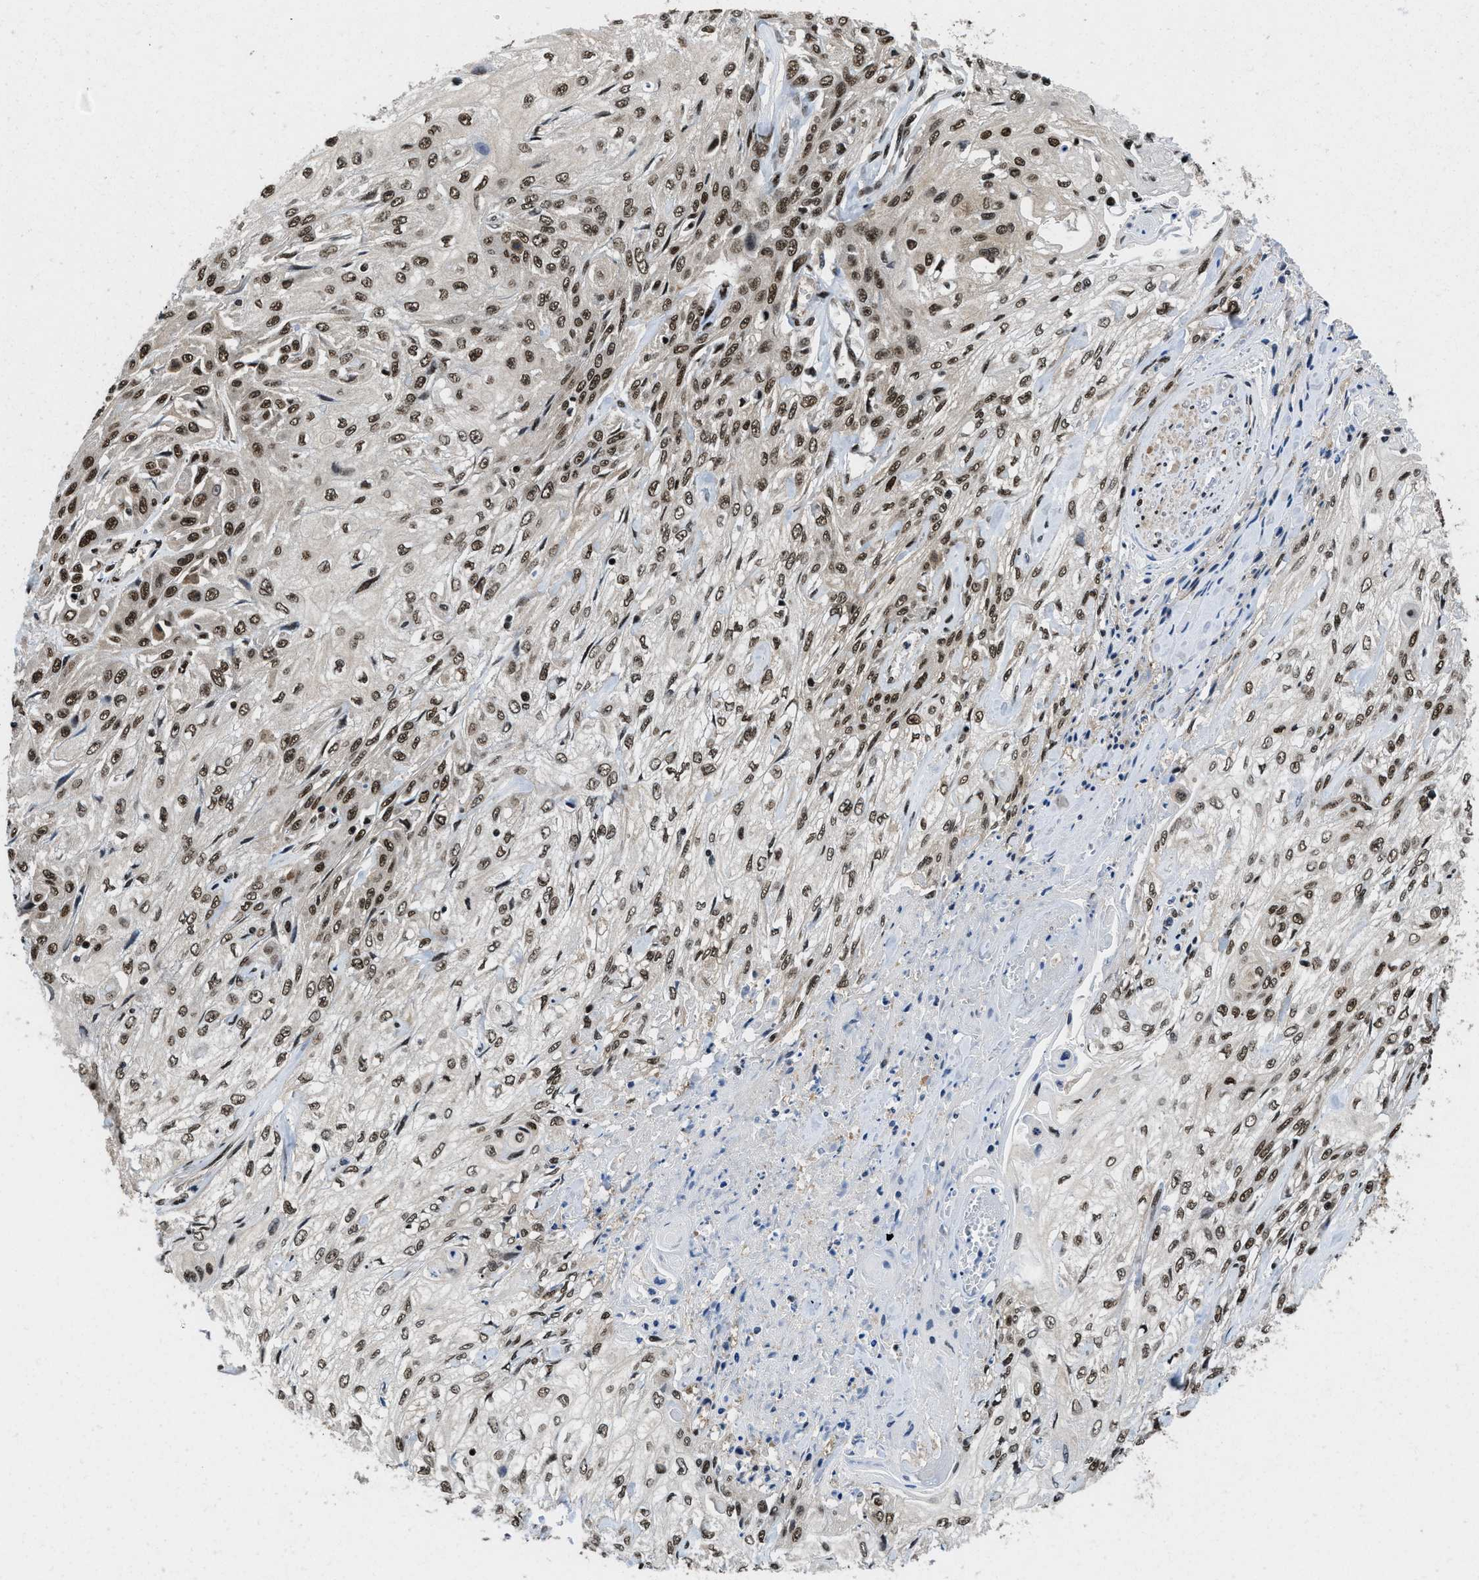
{"staining": {"intensity": "strong", "quantity": ">75%", "location": "nuclear"}, "tissue": "skin cancer", "cell_type": "Tumor cells", "image_type": "cancer", "snomed": [{"axis": "morphology", "description": "Squamous cell carcinoma, NOS"}, {"axis": "morphology", "description": "Squamous cell carcinoma, metastatic, NOS"}, {"axis": "topography", "description": "Skin"}, {"axis": "topography", "description": "Lymph node"}], "caption": "Protein analysis of skin cancer (squamous cell carcinoma) tissue shows strong nuclear positivity in about >75% of tumor cells.", "gene": "SAFB", "patient": {"sex": "male", "age": 75}}